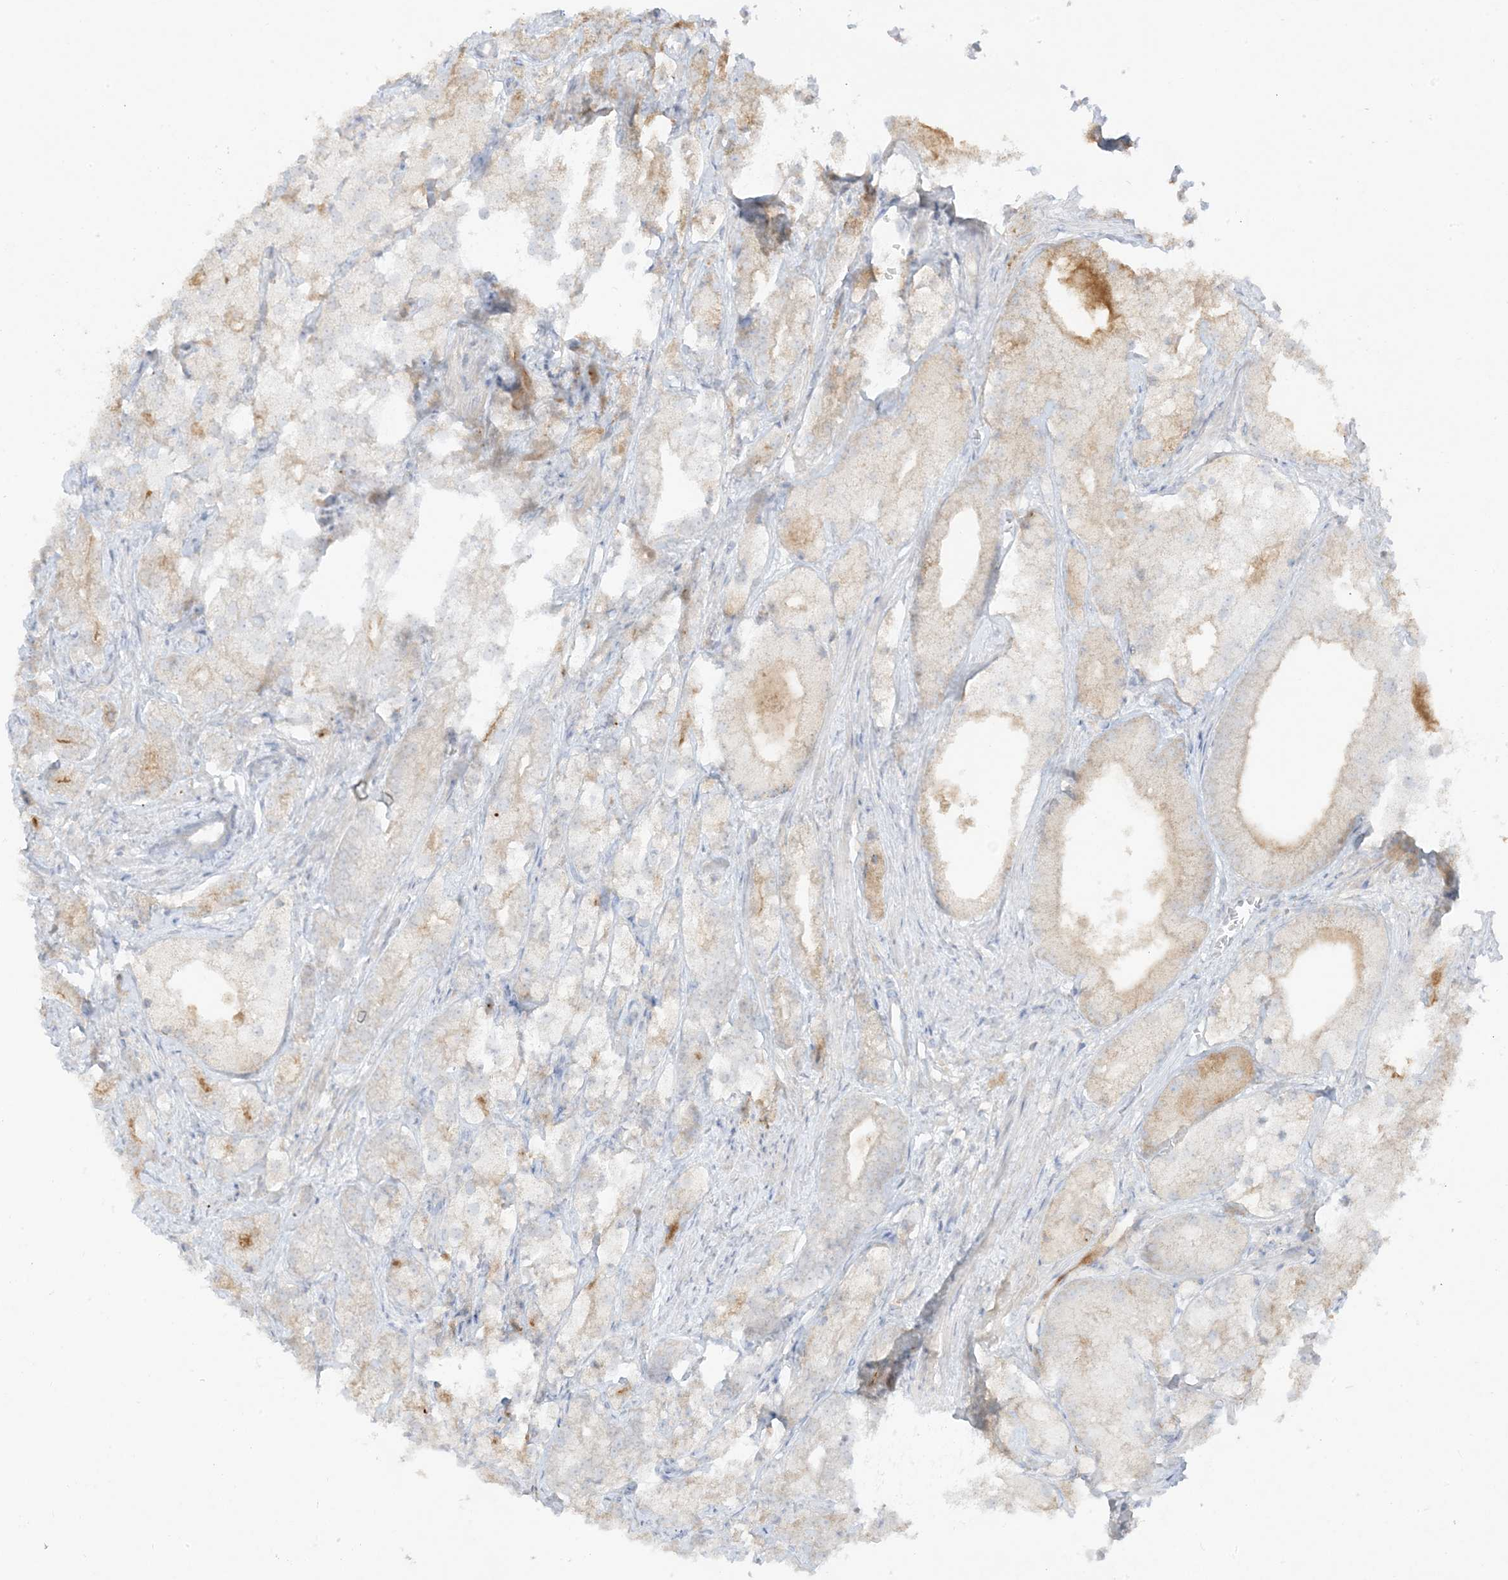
{"staining": {"intensity": "weak", "quantity": "<25%", "location": "cytoplasmic/membranous"}, "tissue": "prostate cancer", "cell_type": "Tumor cells", "image_type": "cancer", "snomed": [{"axis": "morphology", "description": "Adenocarcinoma, Low grade"}, {"axis": "topography", "description": "Prostate"}], "caption": "Immunohistochemistry of human prostate cancer (adenocarcinoma (low-grade)) reveals no expression in tumor cells.", "gene": "LOXL3", "patient": {"sex": "male", "age": 69}}